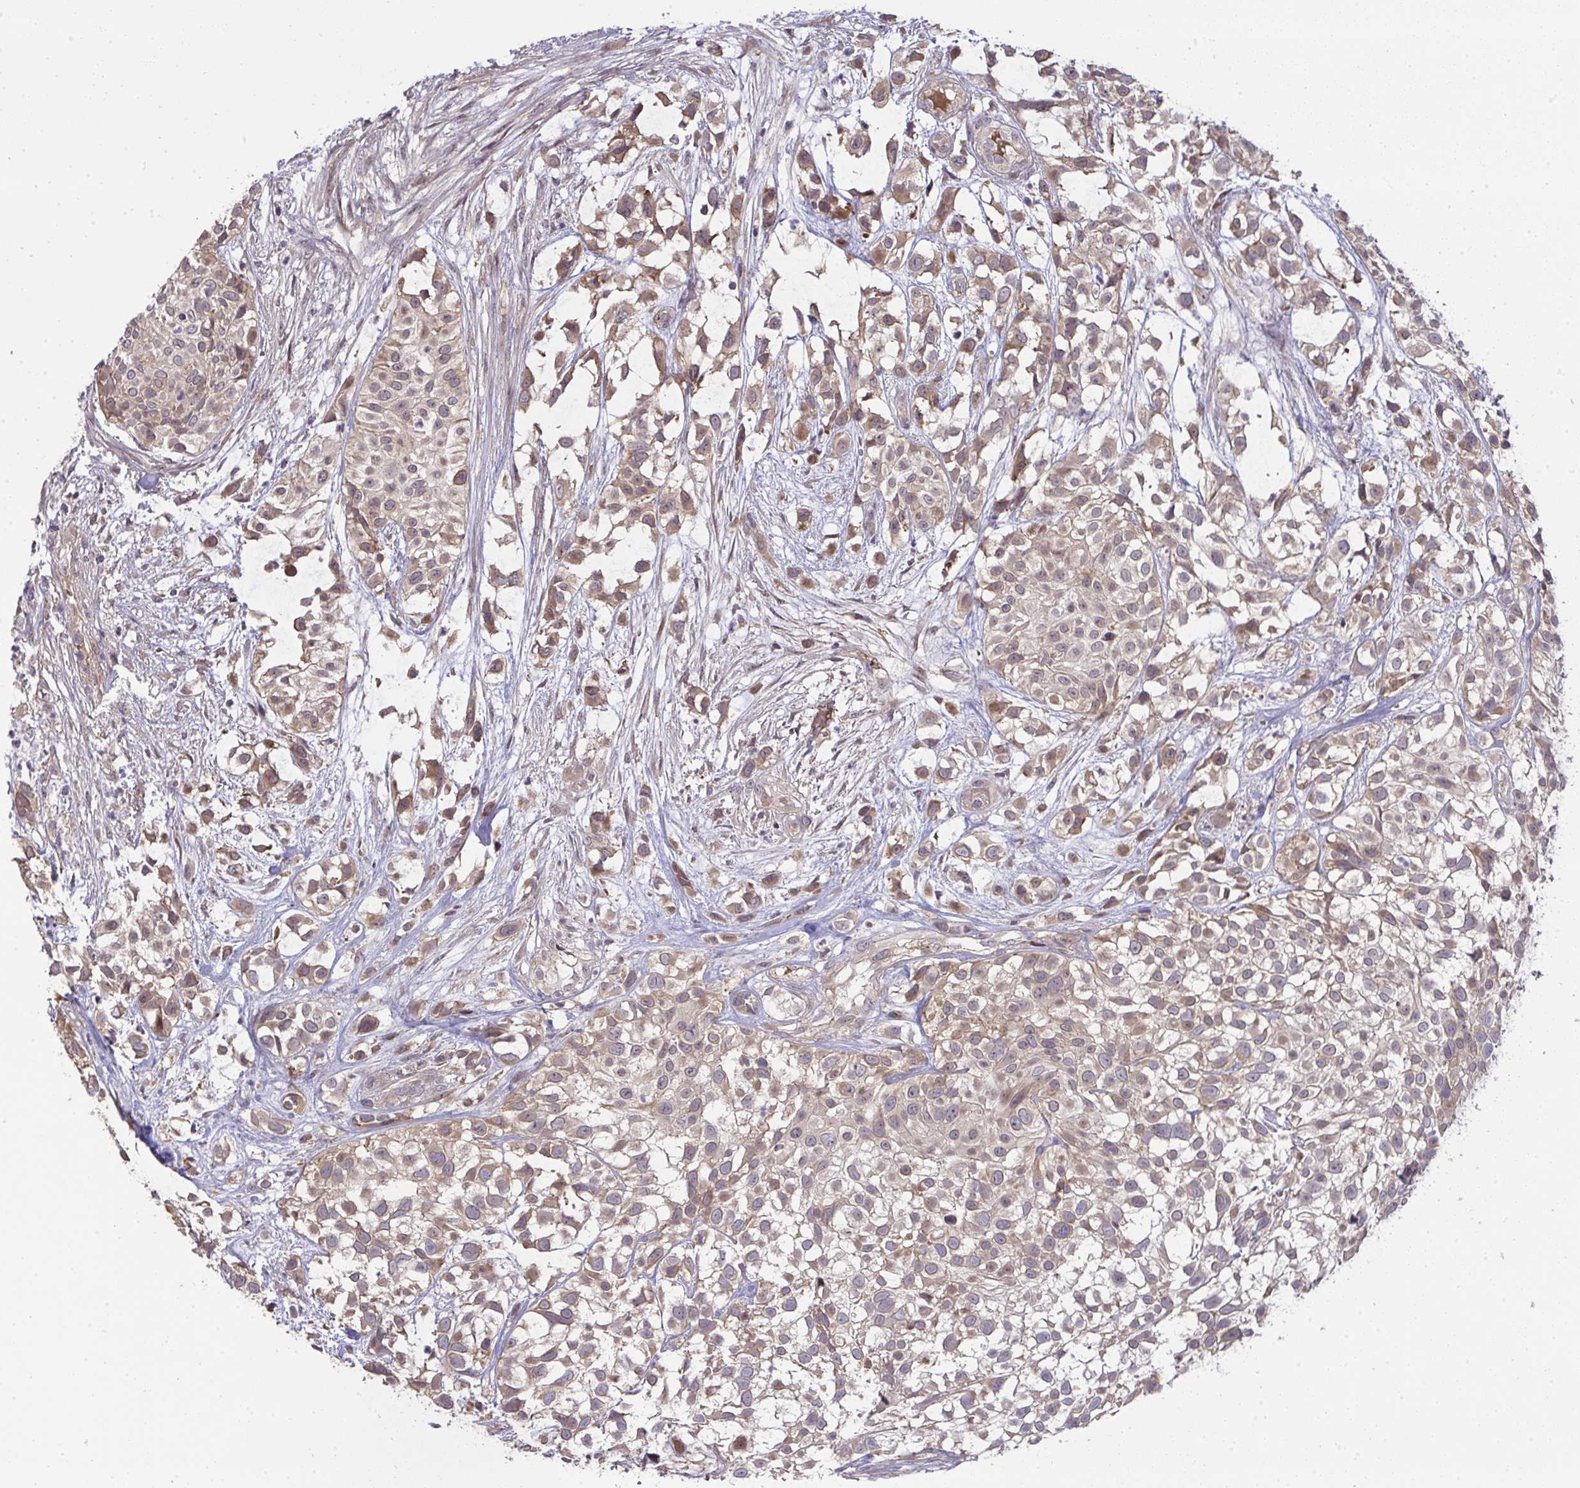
{"staining": {"intensity": "moderate", "quantity": "<25%", "location": "cytoplasmic/membranous"}, "tissue": "urothelial cancer", "cell_type": "Tumor cells", "image_type": "cancer", "snomed": [{"axis": "morphology", "description": "Urothelial carcinoma, High grade"}, {"axis": "topography", "description": "Urinary bladder"}], "caption": "A high-resolution micrograph shows immunohistochemistry staining of urothelial cancer, which shows moderate cytoplasmic/membranous positivity in about <25% of tumor cells.", "gene": "SLC9A6", "patient": {"sex": "male", "age": 56}}